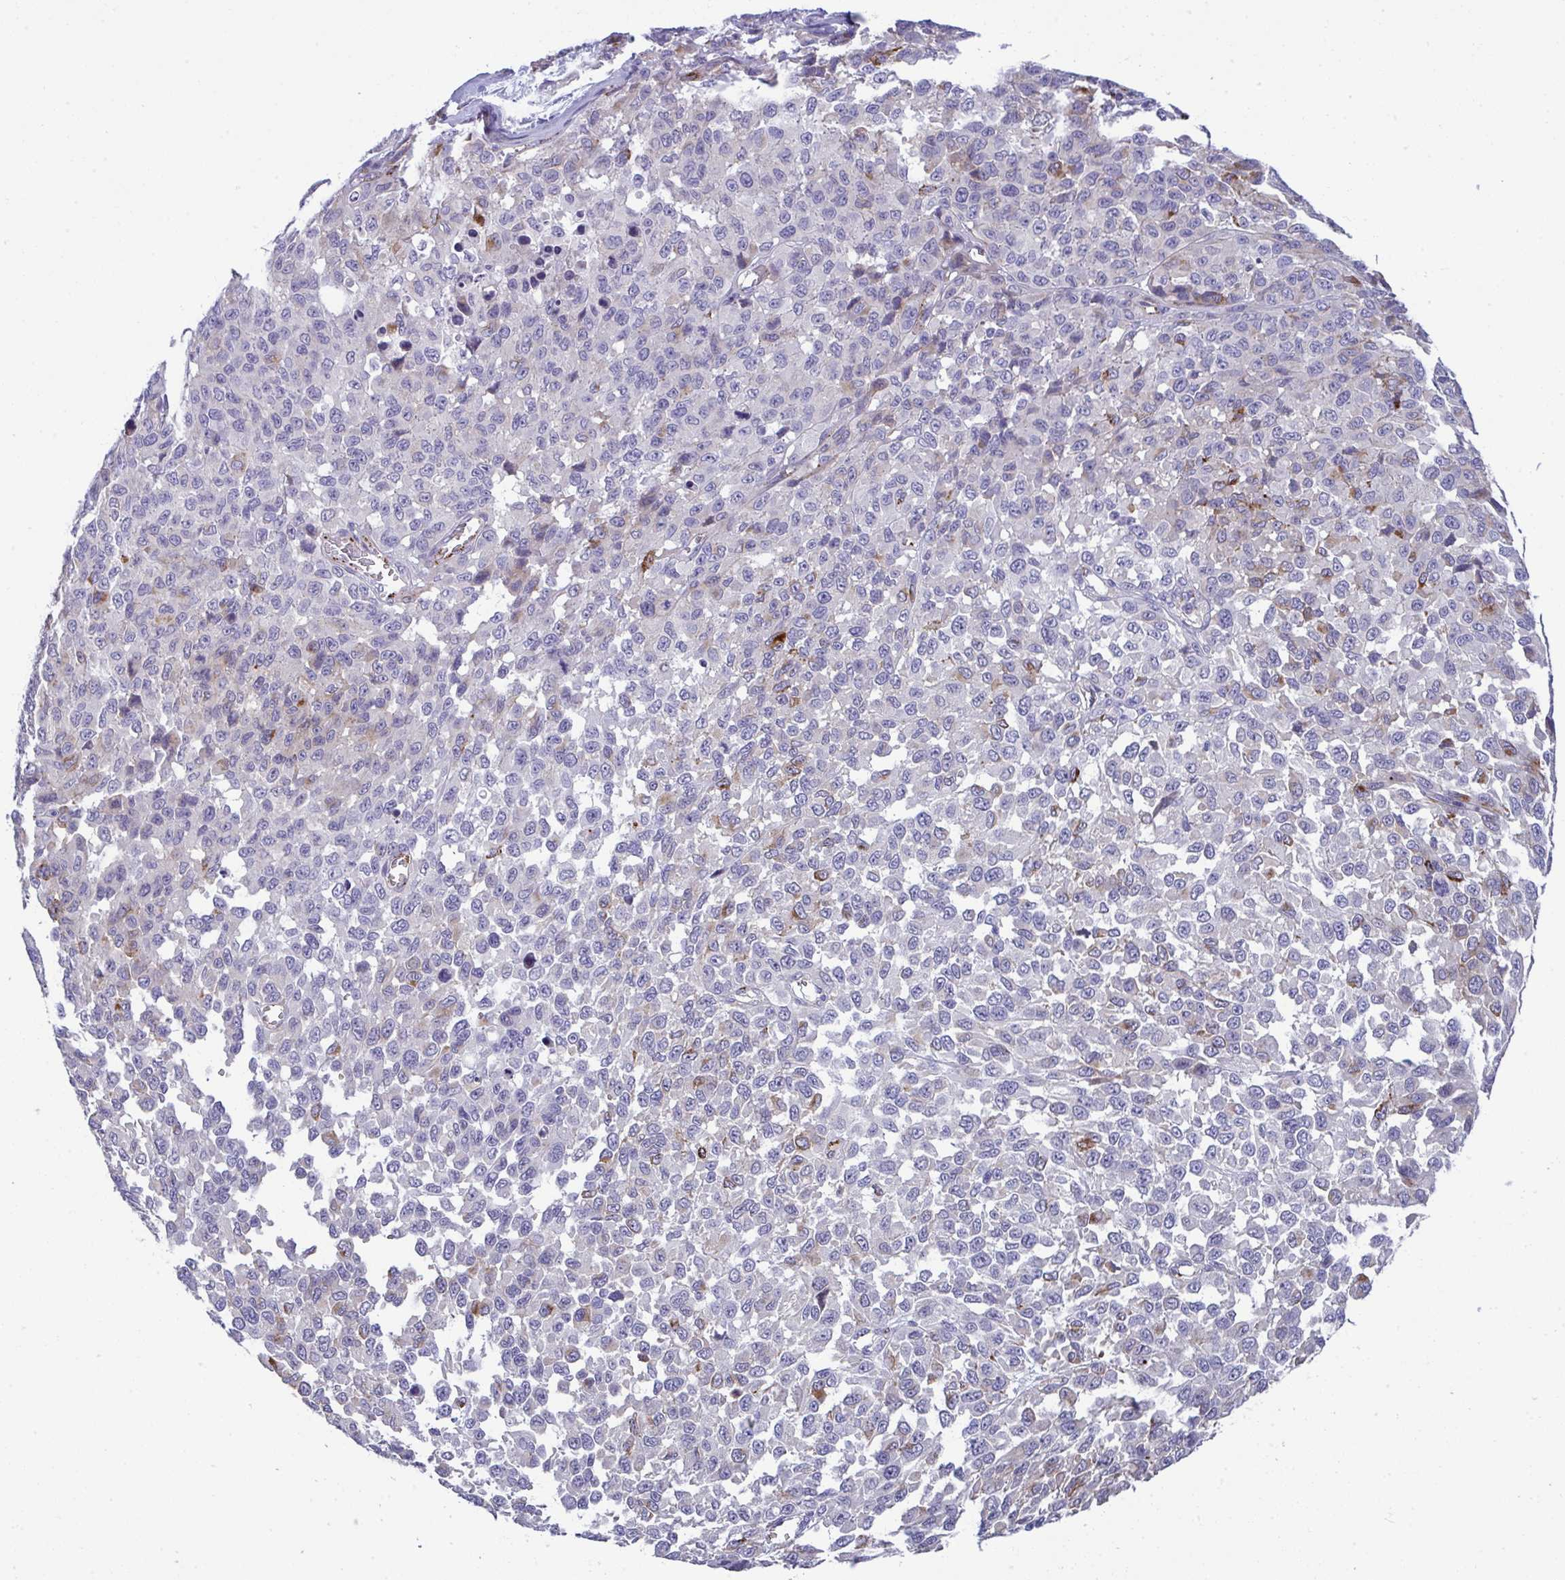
{"staining": {"intensity": "weak", "quantity": "<25%", "location": "cytoplasmic/membranous"}, "tissue": "melanoma", "cell_type": "Tumor cells", "image_type": "cancer", "snomed": [{"axis": "morphology", "description": "Malignant melanoma, NOS"}, {"axis": "topography", "description": "Skin"}], "caption": "Melanoma was stained to show a protein in brown. There is no significant positivity in tumor cells.", "gene": "TOR1AIP2", "patient": {"sex": "male", "age": 62}}